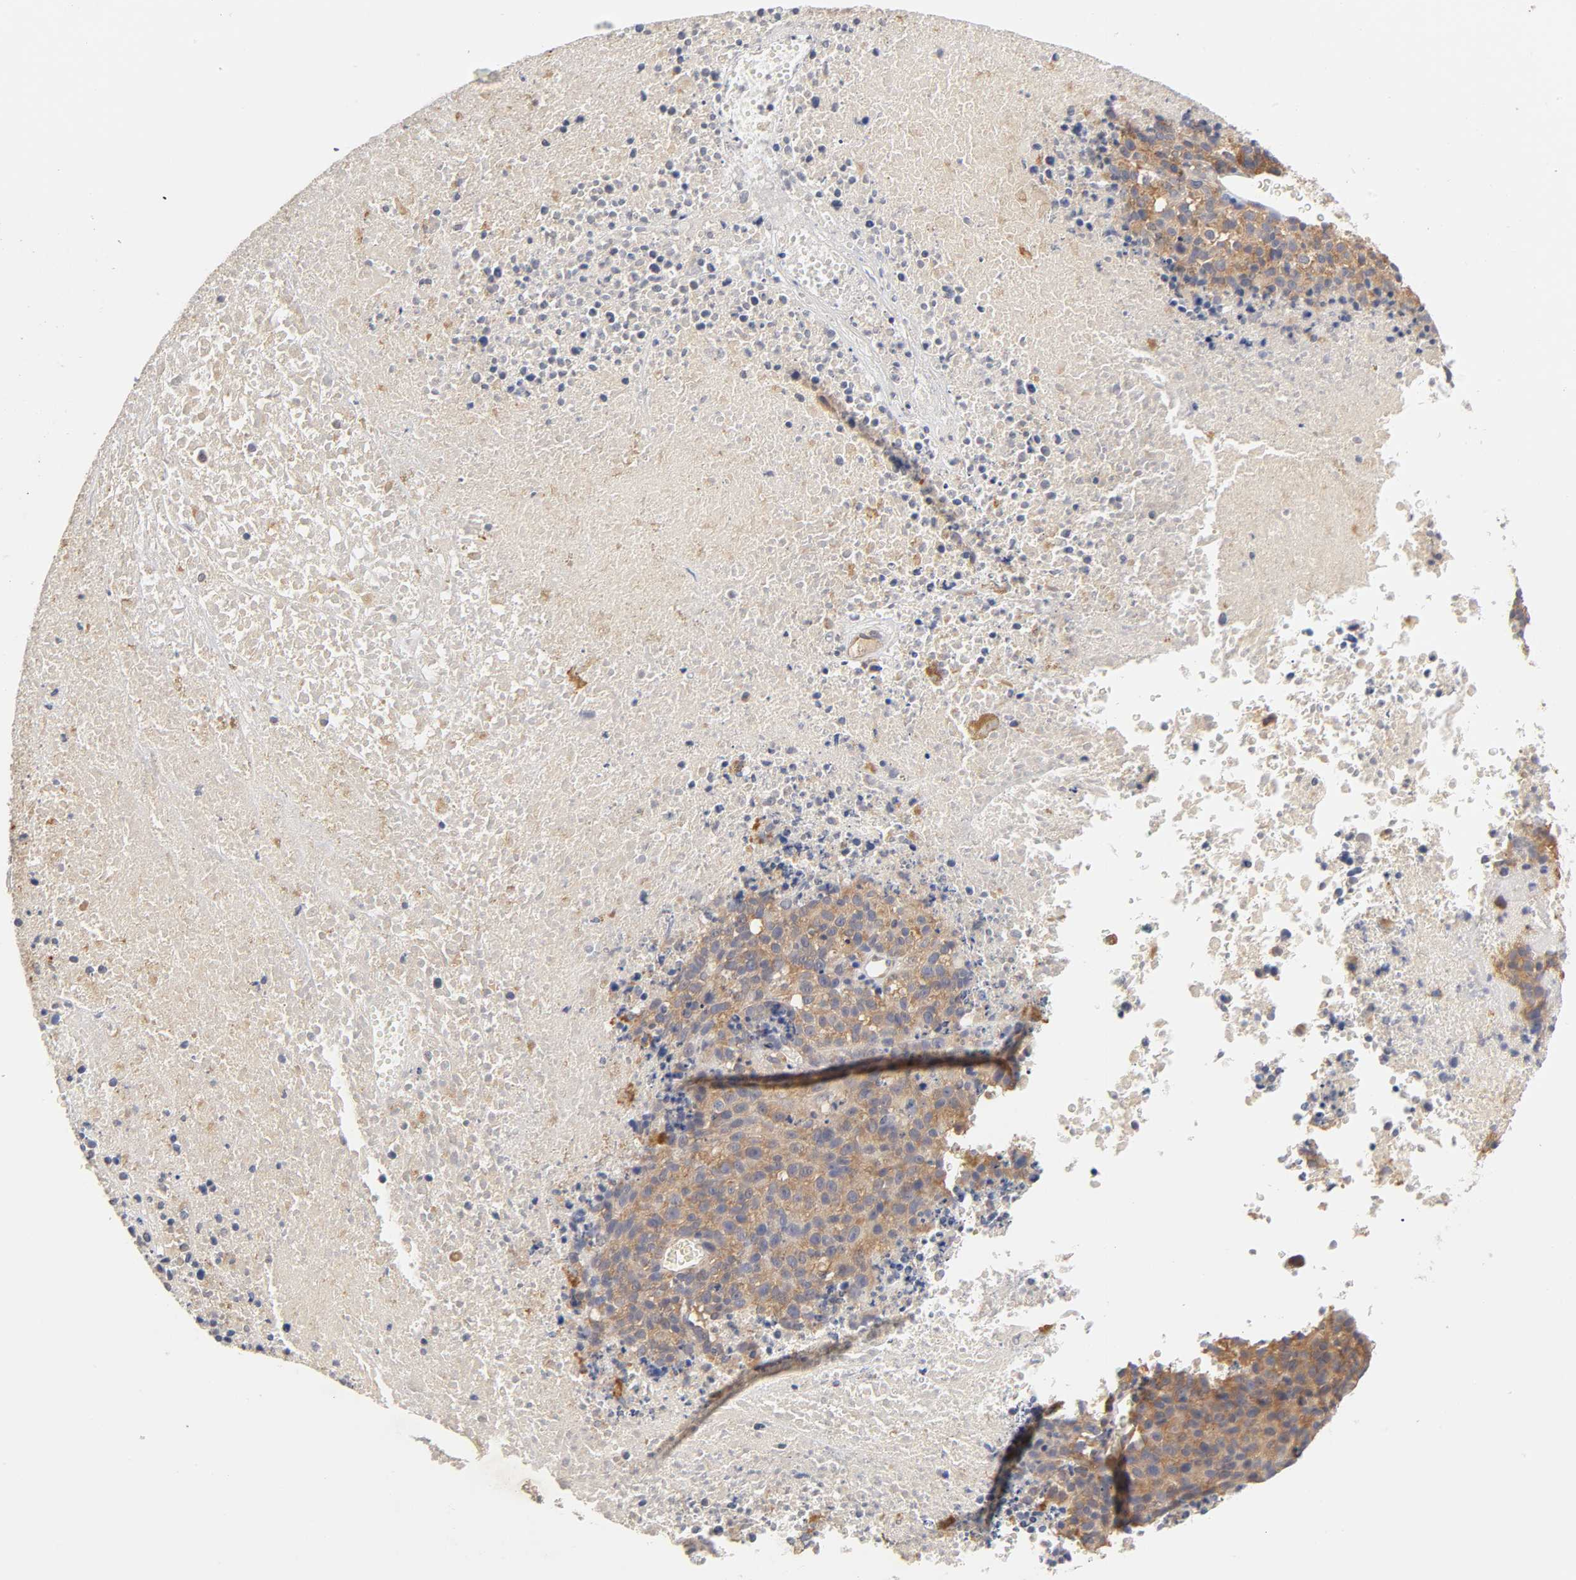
{"staining": {"intensity": "moderate", "quantity": ">75%", "location": "cytoplasmic/membranous"}, "tissue": "melanoma", "cell_type": "Tumor cells", "image_type": "cancer", "snomed": [{"axis": "morphology", "description": "Malignant melanoma, Metastatic site"}, {"axis": "topography", "description": "Cerebral cortex"}], "caption": "A brown stain highlights moderate cytoplasmic/membranous staining of a protein in human melanoma tumor cells. (DAB (3,3'-diaminobenzidine) IHC, brown staining for protein, blue staining for nuclei).", "gene": "RPS29", "patient": {"sex": "female", "age": 52}}